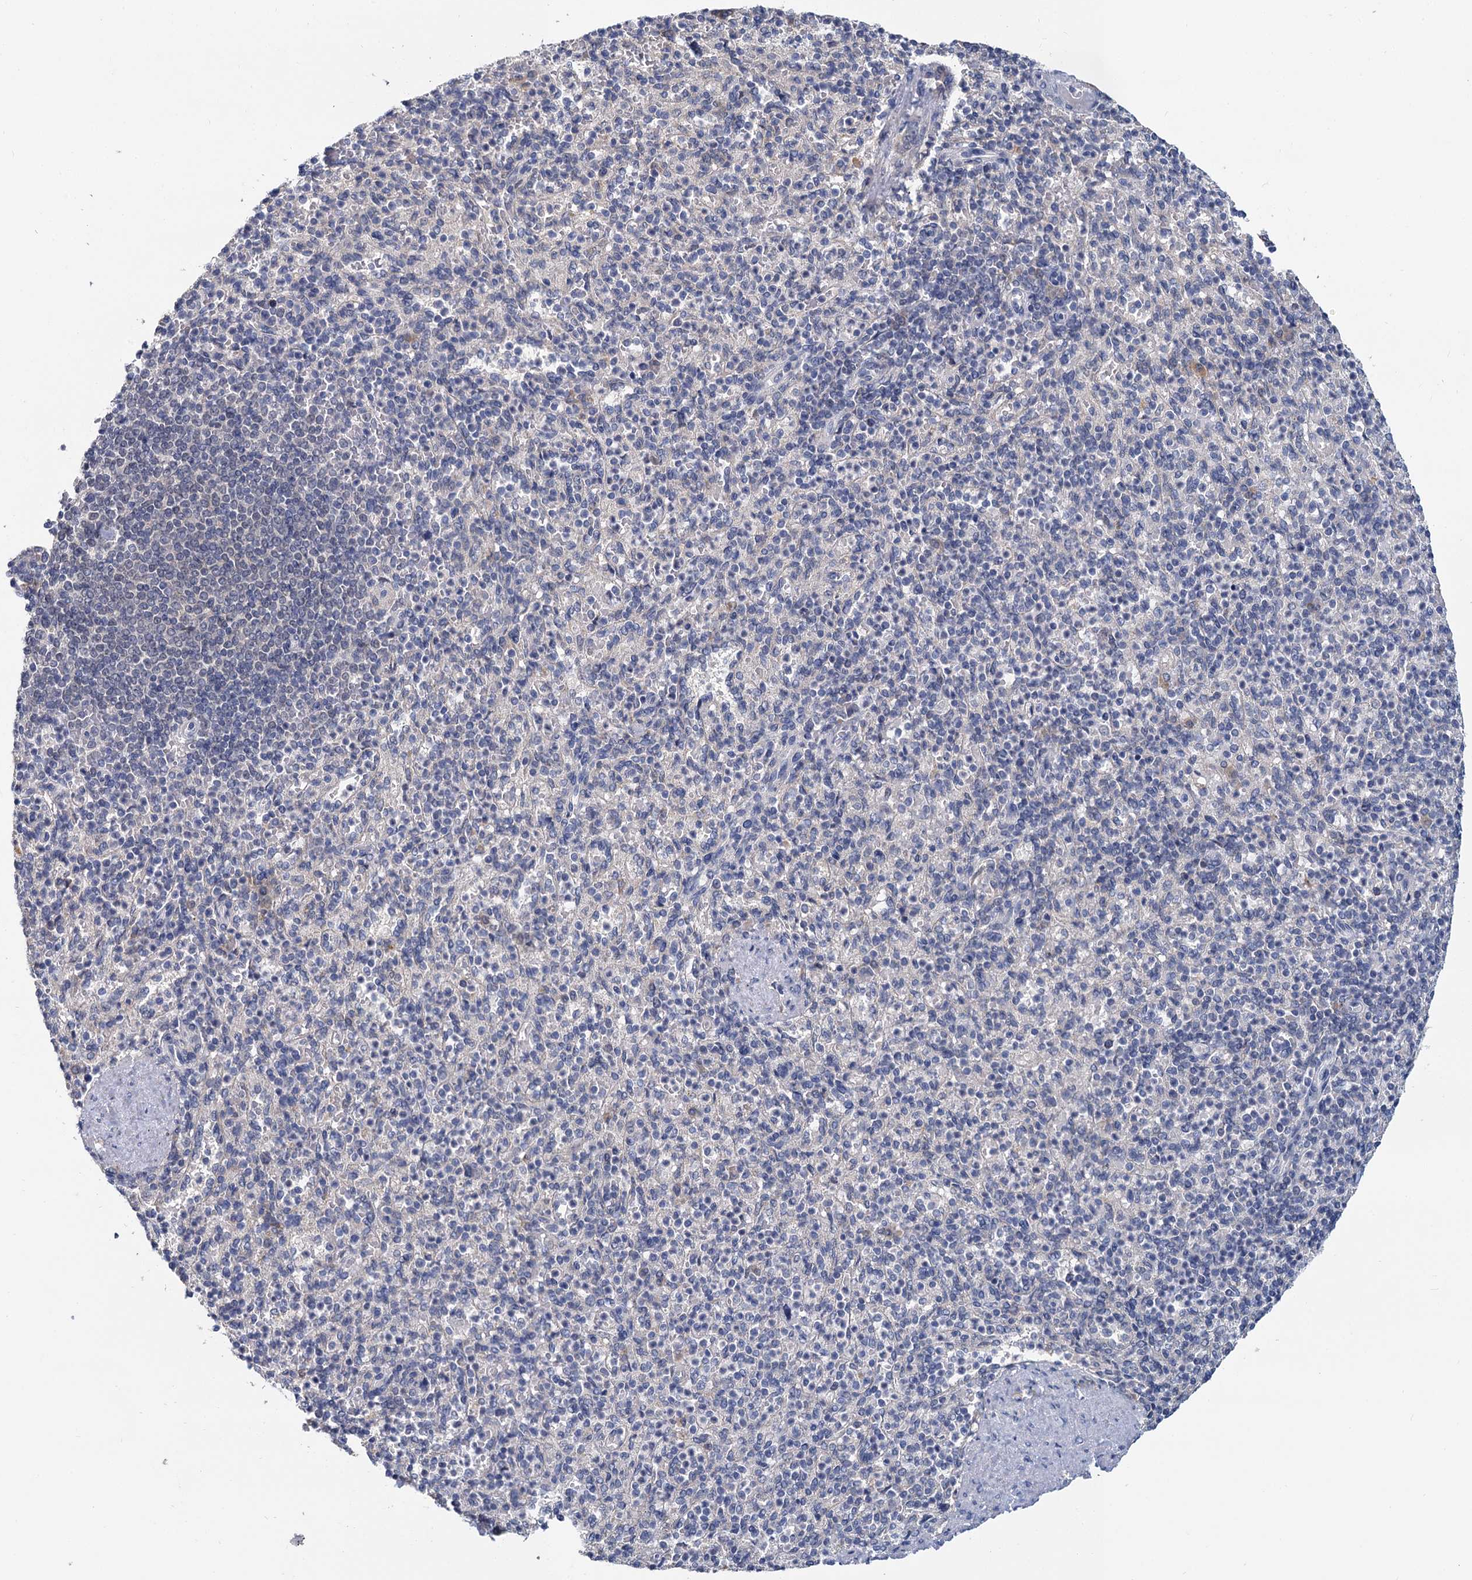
{"staining": {"intensity": "negative", "quantity": "none", "location": "none"}, "tissue": "spleen", "cell_type": "Cells in red pulp", "image_type": "normal", "snomed": [{"axis": "morphology", "description": "Normal tissue, NOS"}, {"axis": "topography", "description": "Spleen"}], "caption": "Spleen stained for a protein using IHC exhibits no staining cells in red pulp.", "gene": "ANKRD42", "patient": {"sex": "female", "age": 74}}